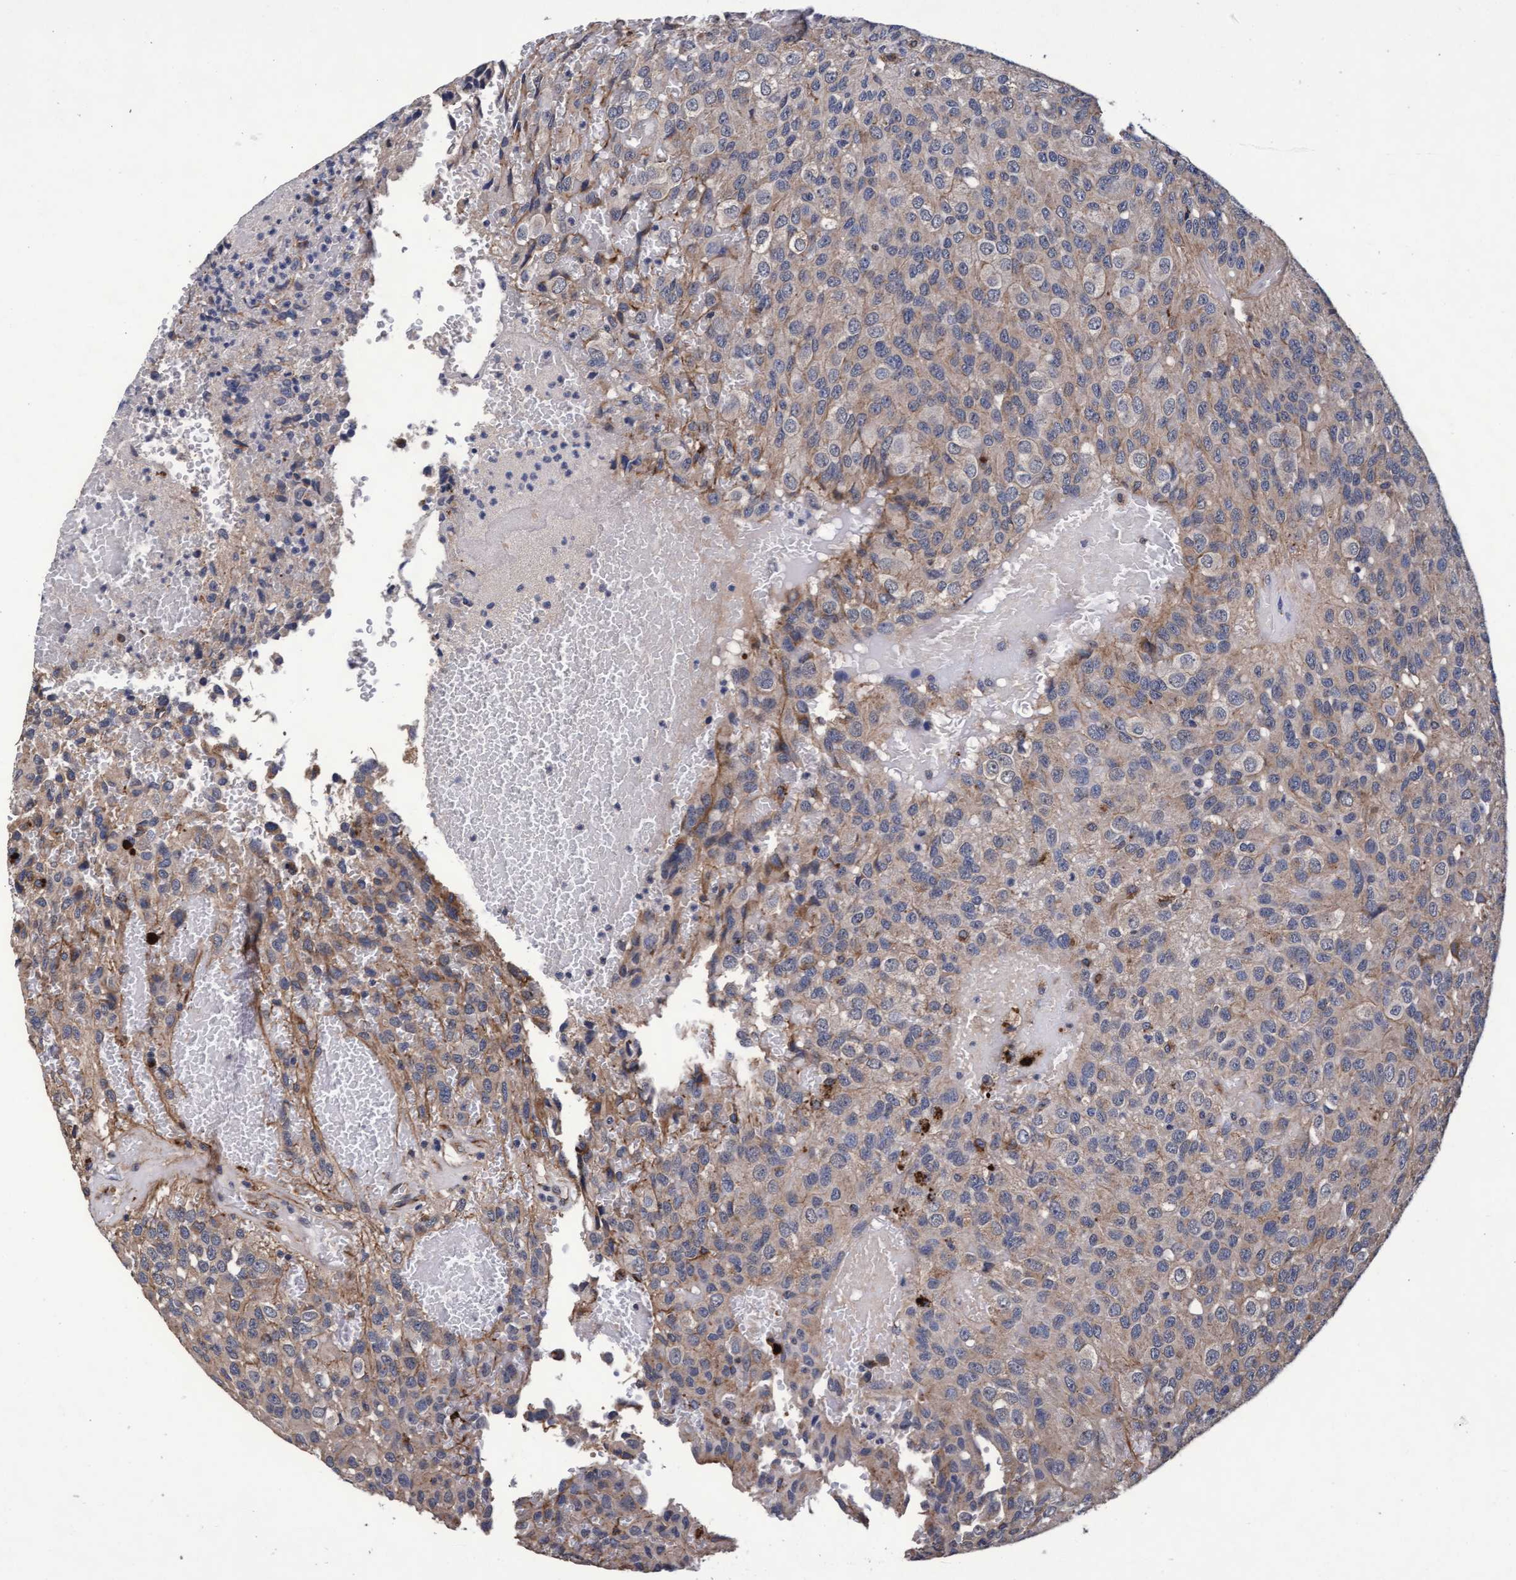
{"staining": {"intensity": "negative", "quantity": "none", "location": "none"}, "tissue": "glioma", "cell_type": "Tumor cells", "image_type": "cancer", "snomed": [{"axis": "morphology", "description": "Glioma, malignant, High grade"}, {"axis": "topography", "description": "Brain"}], "caption": "DAB immunohistochemical staining of malignant high-grade glioma exhibits no significant staining in tumor cells.", "gene": "CPQ", "patient": {"sex": "male", "age": 32}}